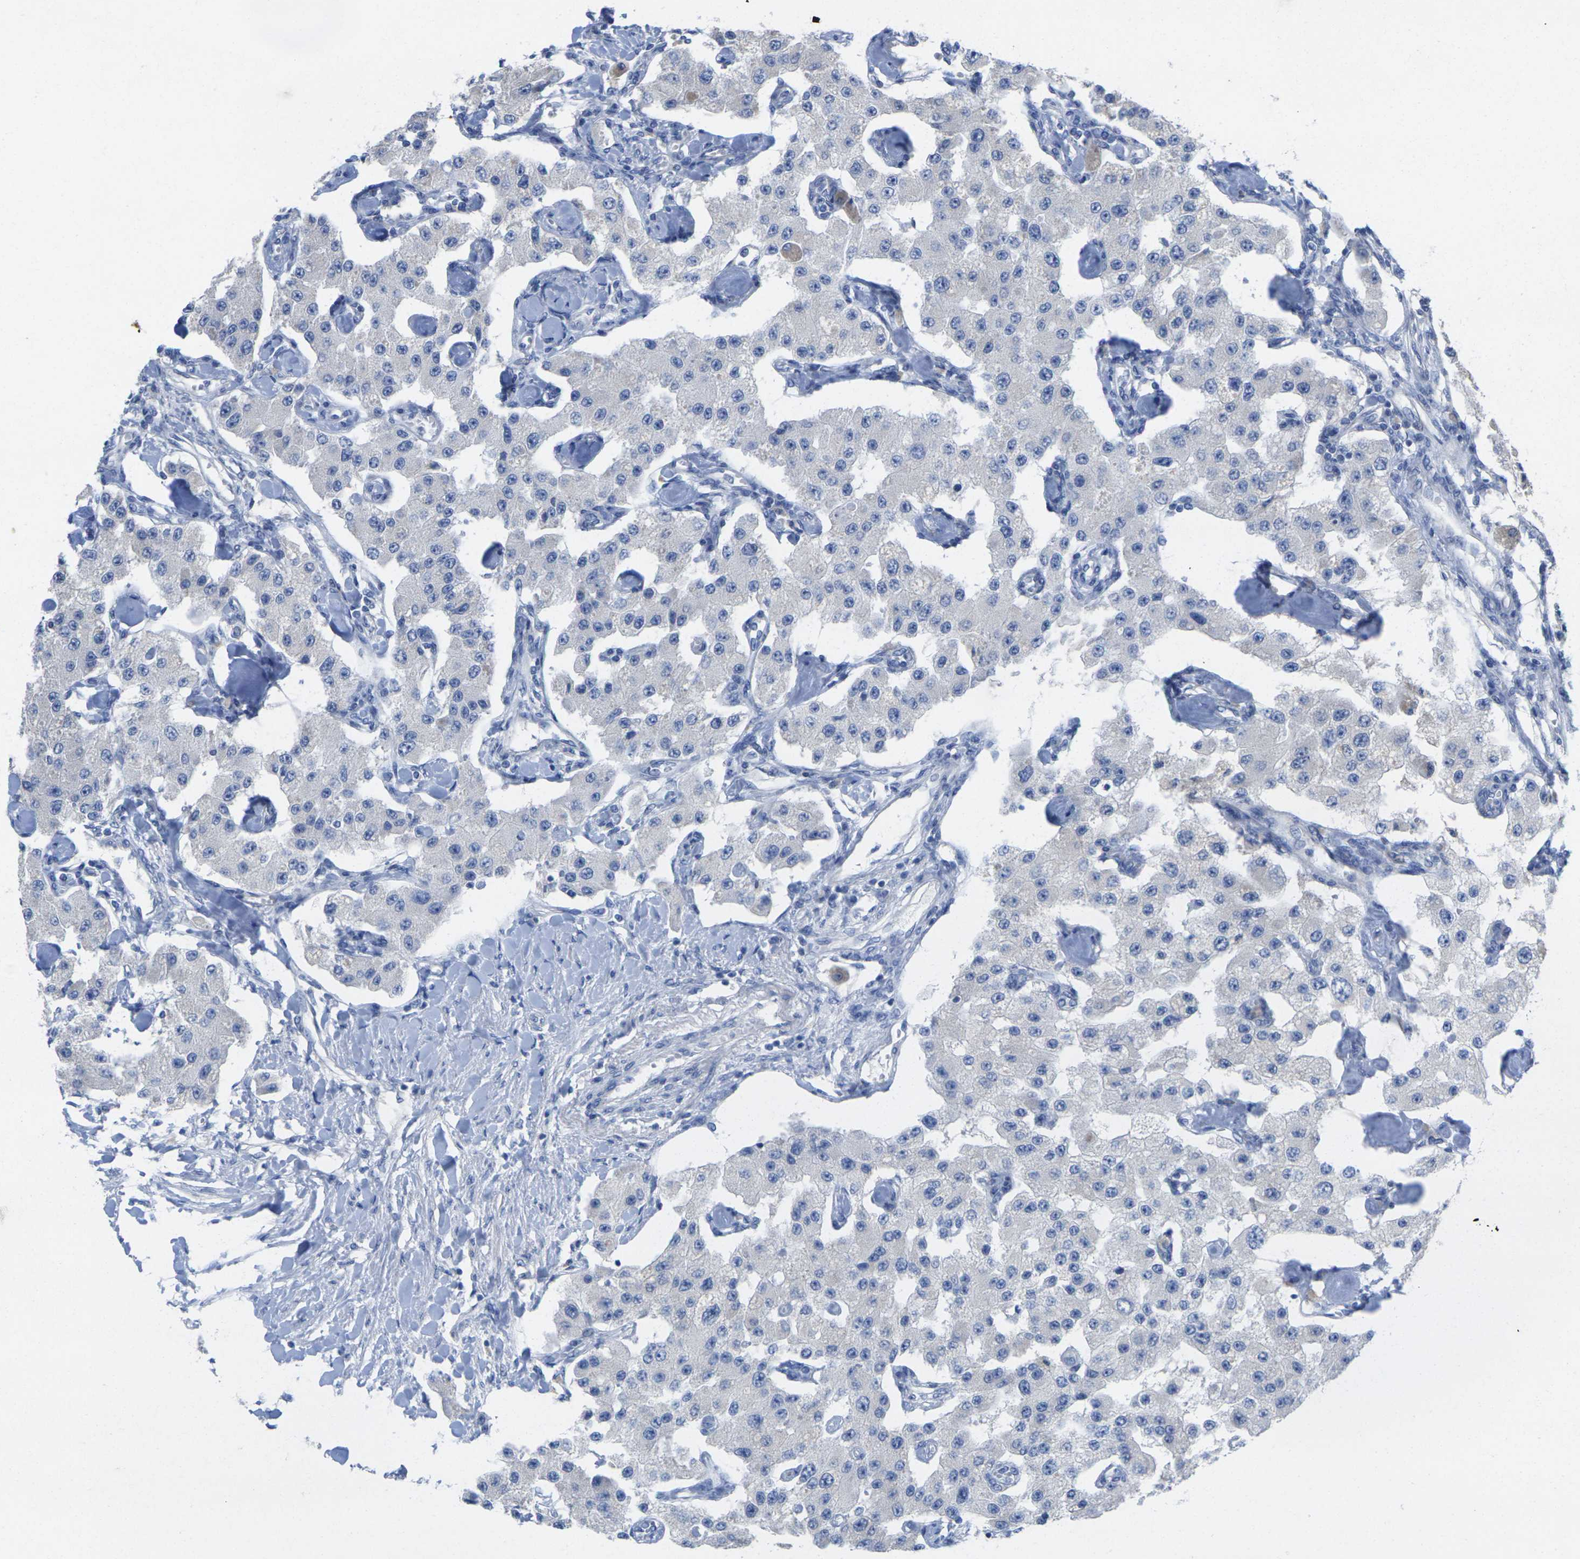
{"staining": {"intensity": "negative", "quantity": "none", "location": "none"}, "tissue": "carcinoid", "cell_type": "Tumor cells", "image_type": "cancer", "snomed": [{"axis": "morphology", "description": "Carcinoid, malignant, NOS"}, {"axis": "topography", "description": "Pancreas"}], "caption": "IHC of carcinoid demonstrates no positivity in tumor cells. Brightfield microscopy of IHC stained with DAB (3,3'-diaminobenzidine) (brown) and hematoxylin (blue), captured at high magnification.", "gene": "TNNI3", "patient": {"sex": "male", "age": 41}}